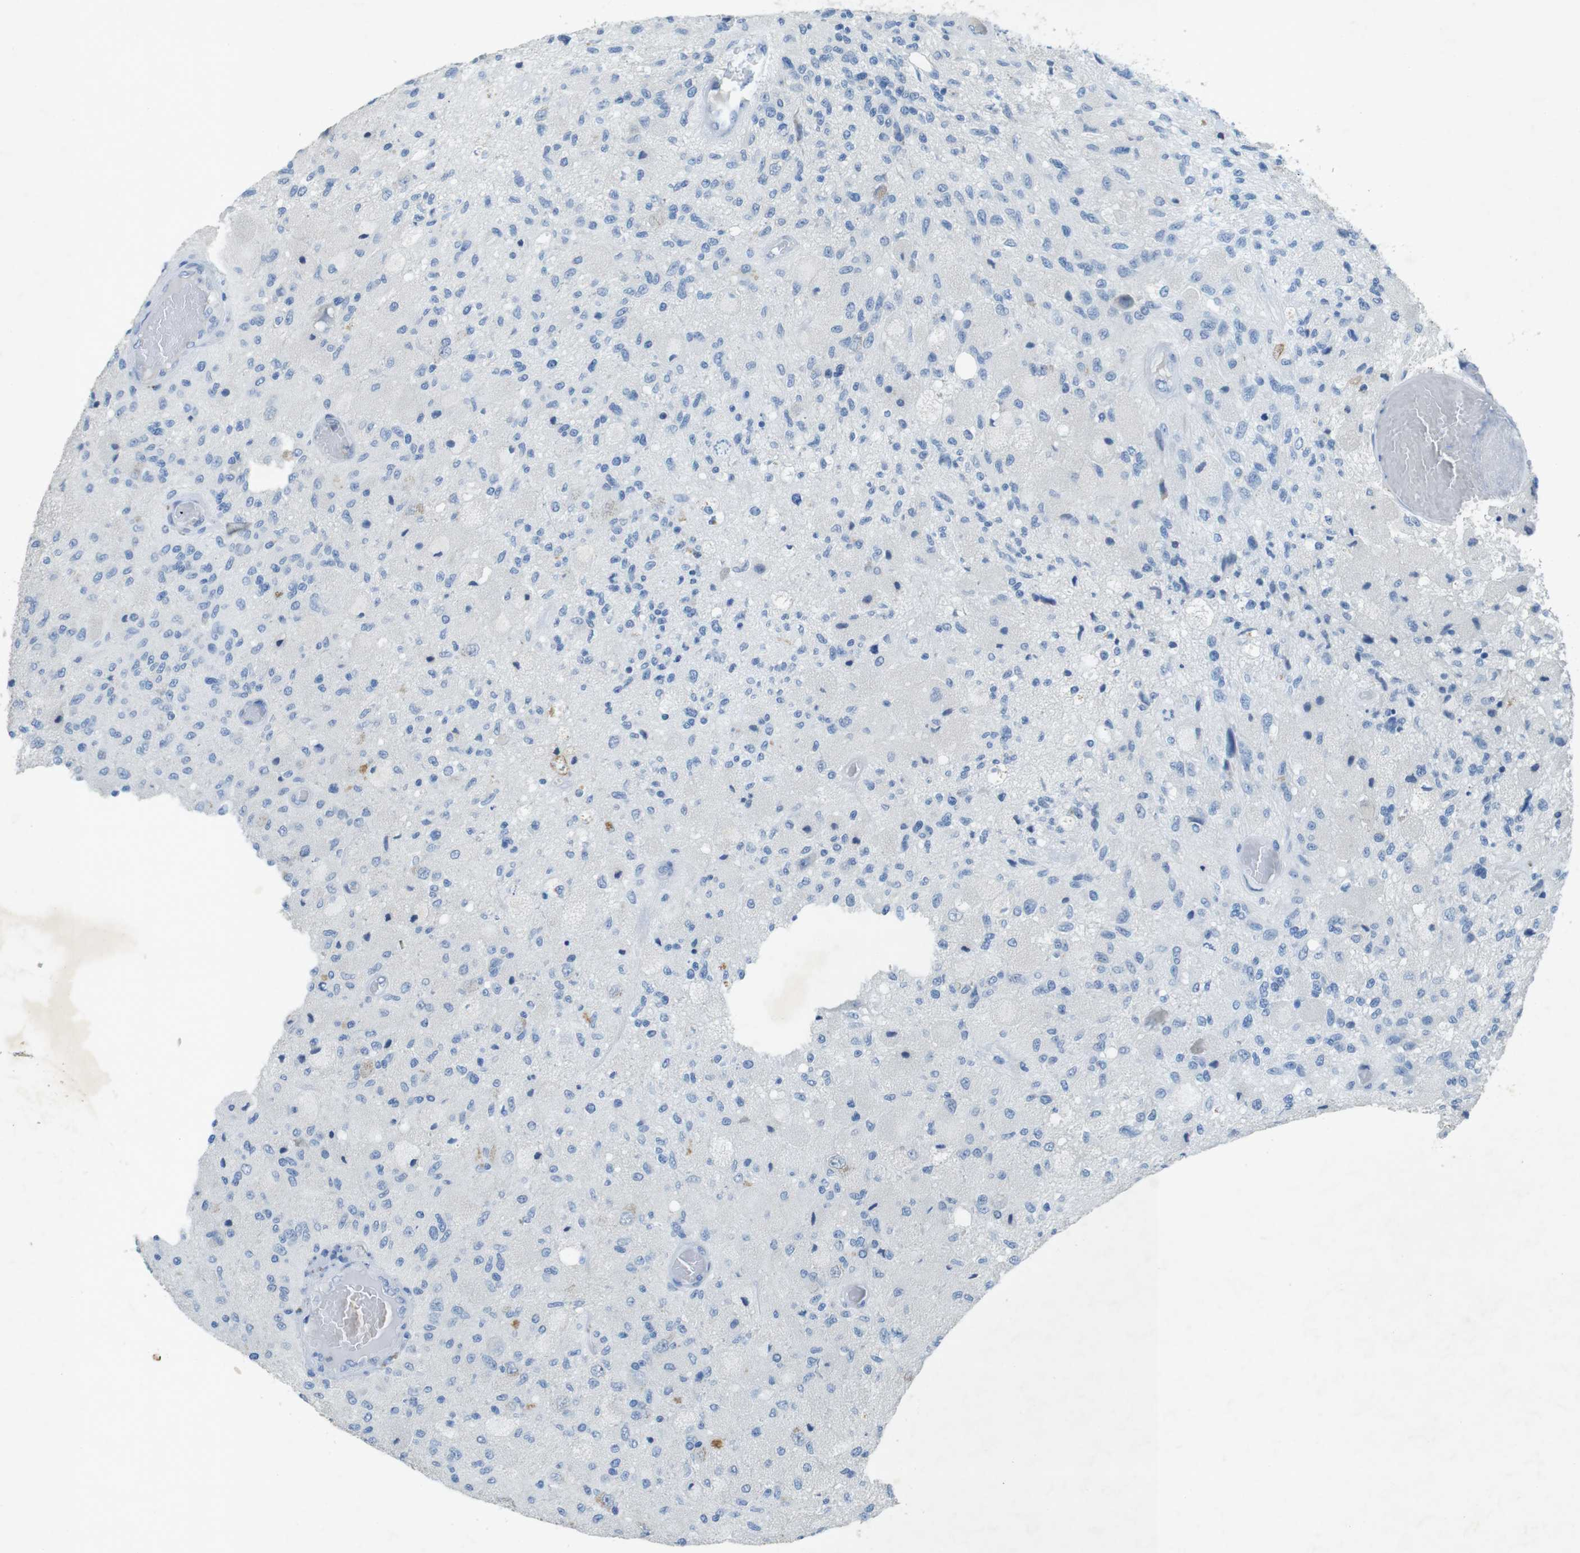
{"staining": {"intensity": "negative", "quantity": "none", "location": "none"}, "tissue": "glioma", "cell_type": "Tumor cells", "image_type": "cancer", "snomed": [{"axis": "morphology", "description": "Normal tissue, NOS"}, {"axis": "morphology", "description": "Glioma, malignant, High grade"}, {"axis": "topography", "description": "Cerebral cortex"}], "caption": "The micrograph reveals no staining of tumor cells in glioma. (DAB IHC visualized using brightfield microscopy, high magnification).", "gene": "CD320", "patient": {"sex": "male", "age": 77}}